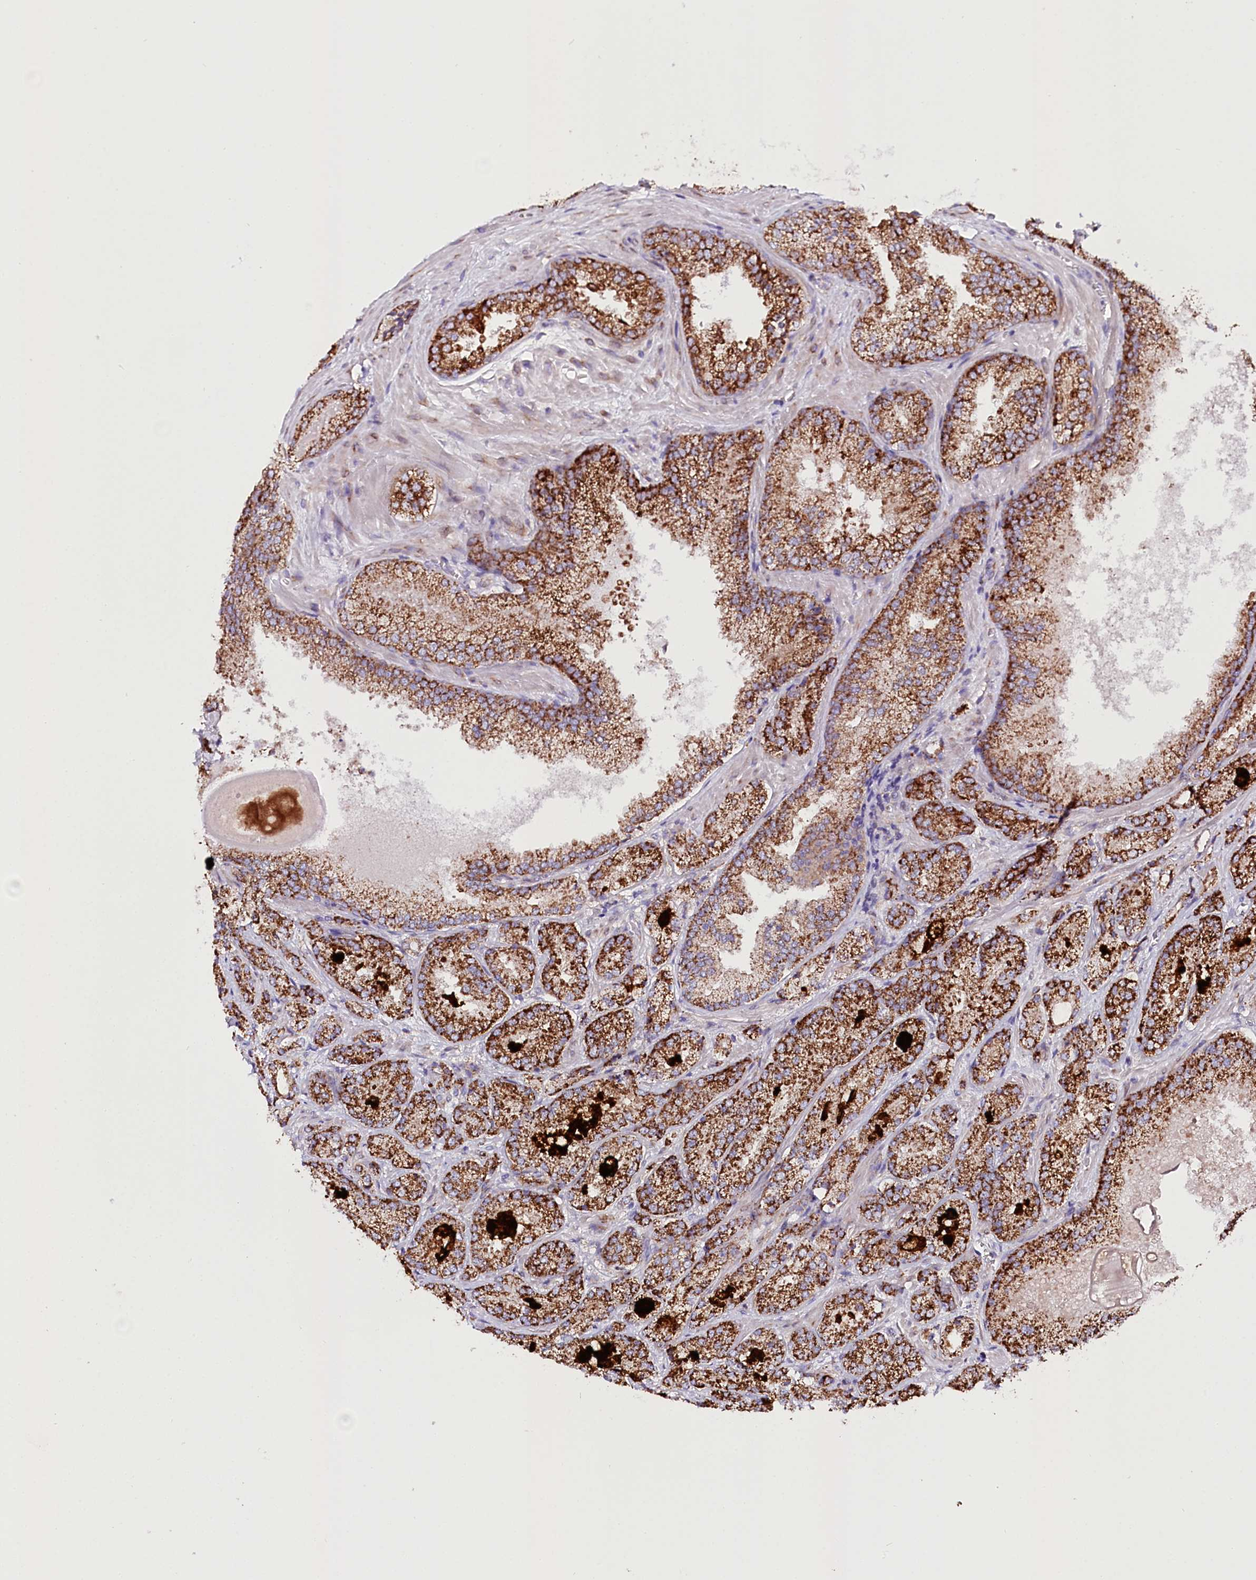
{"staining": {"intensity": "strong", "quantity": ">75%", "location": "cytoplasmic/membranous"}, "tissue": "prostate cancer", "cell_type": "Tumor cells", "image_type": "cancer", "snomed": [{"axis": "morphology", "description": "Adenocarcinoma, Low grade"}, {"axis": "topography", "description": "Prostate"}], "caption": "Human prostate cancer (low-grade adenocarcinoma) stained with a protein marker reveals strong staining in tumor cells.", "gene": "THUMPD3", "patient": {"sex": "male", "age": 74}}